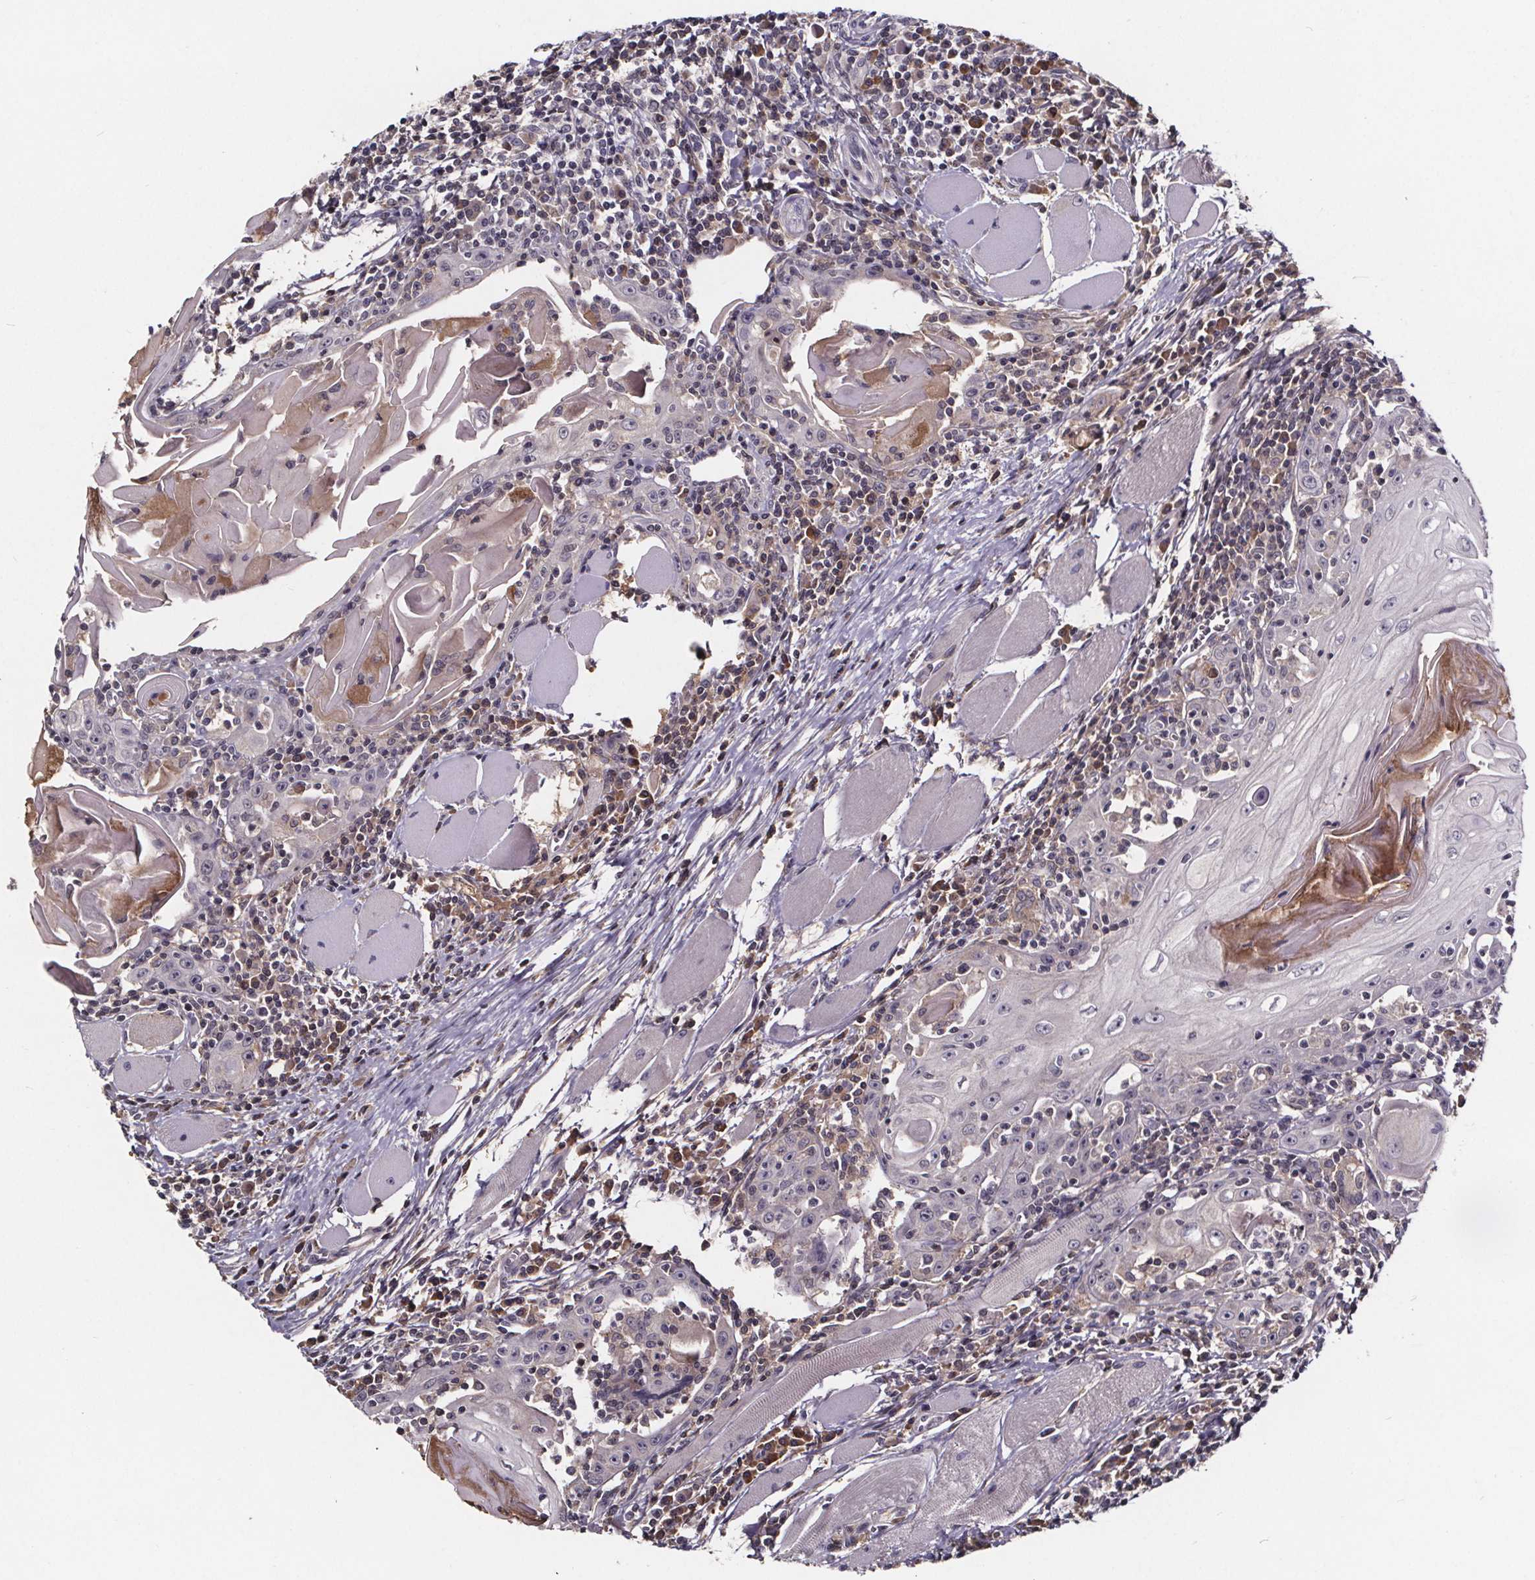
{"staining": {"intensity": "negative", "quantity": "none", "location": "none"}, "tissue": "head and neck cancer", "cell_type": "Tumor cells", "image_type": "cancer", "snomed": [{"axis": "morphology", "description": "Normal tissue, NOS"}, {"axis": "morphology", "description": "Squamous cell carcinoma, NOS"}, {"axis": "topography", "description": "Oral tissue"}, {"axis": "topography", "description": "Head-Neck"}], "caption": "This is an IHC histopathology image of head and neck cancer (squamous cell carcinoma). There is no staining in tumor cells.", "gene": "NPHP4", "patient": {"sex": "male", "age": 52}}